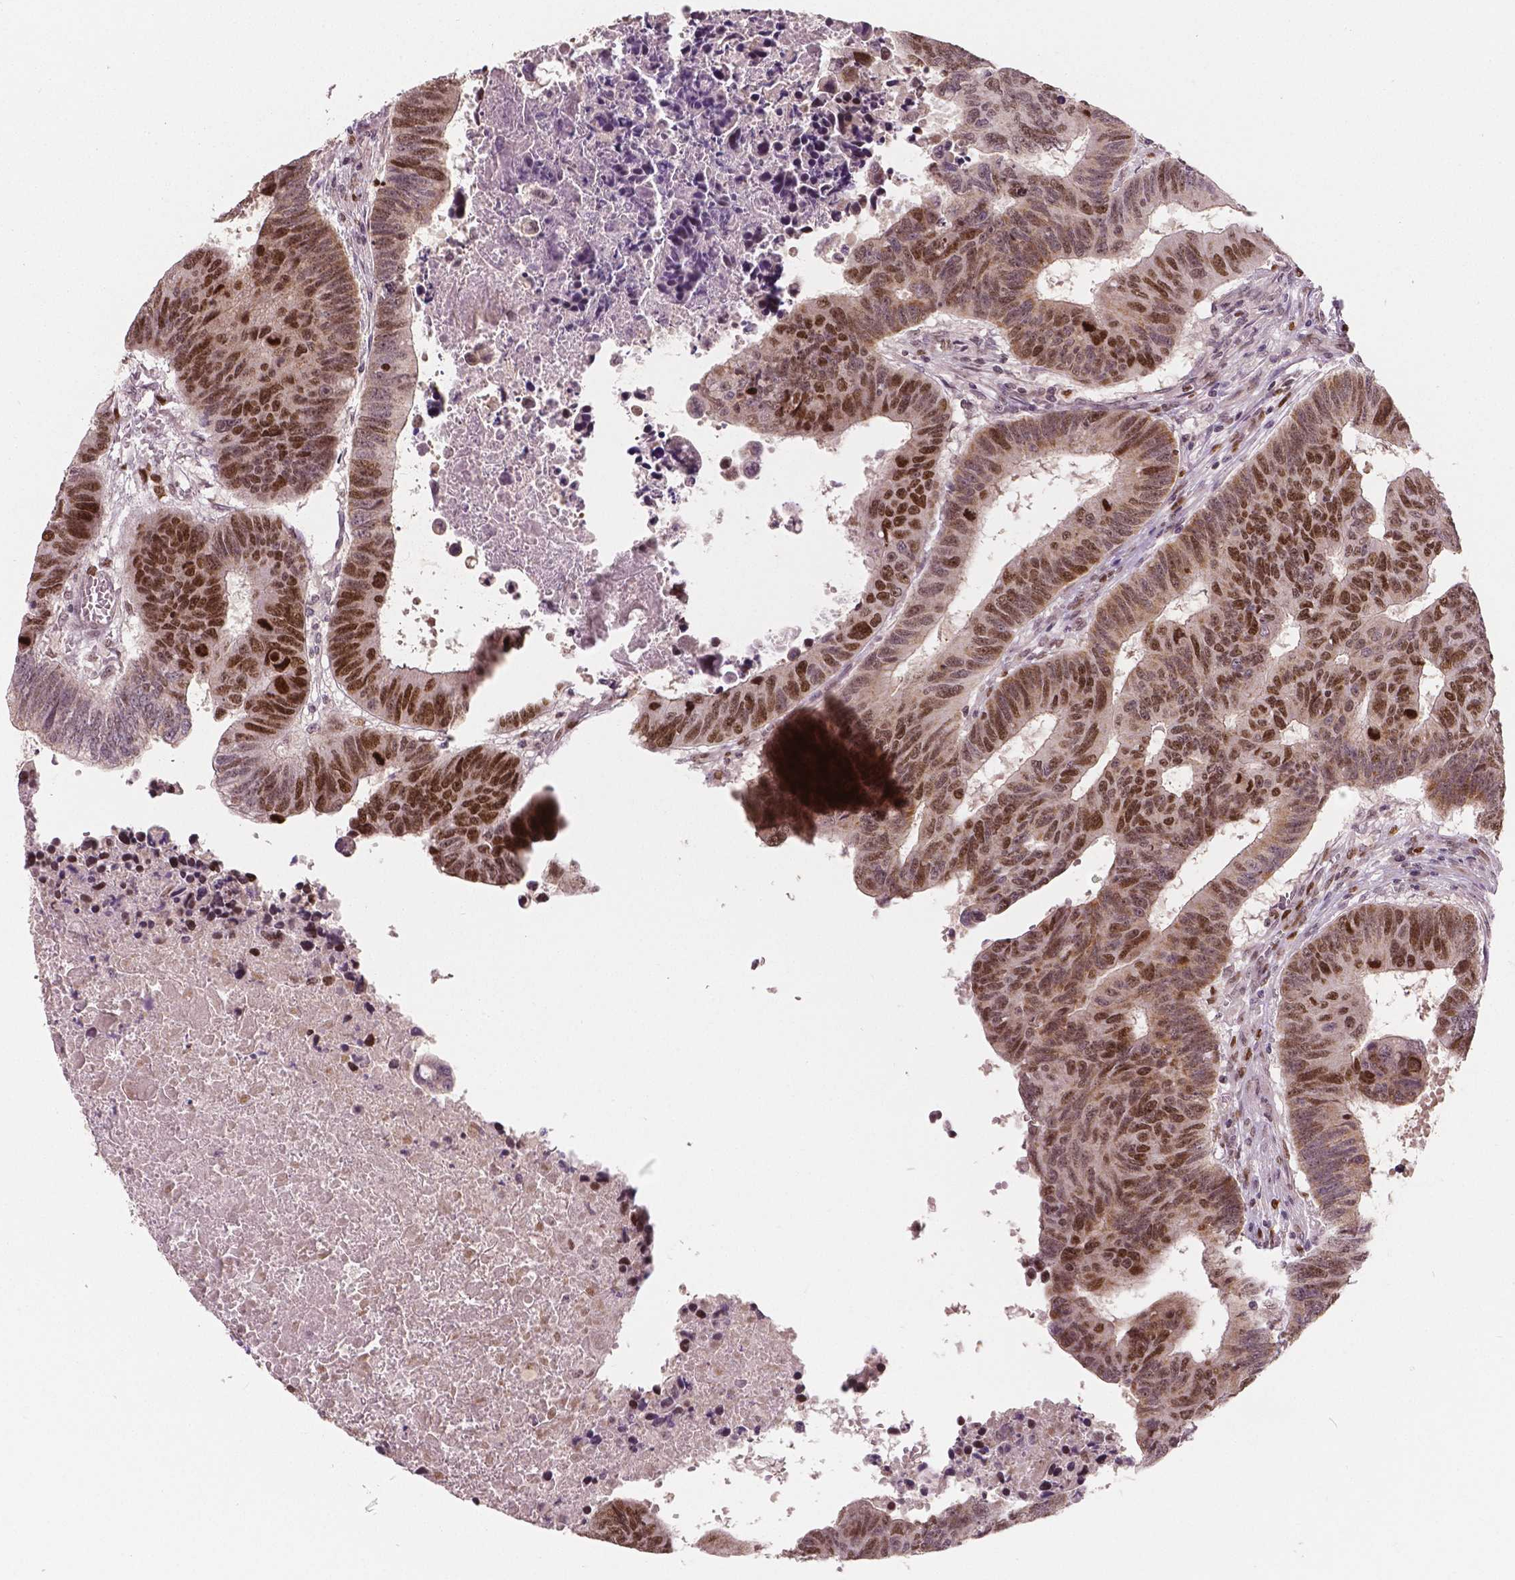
{"staining": {"intensity": "strong", "quantity": "25%-75%", "location": "cytoplasmic/membranous,nuclear"}, "tissue": "colorectal cancer", "cell_type": "Tumor cells", "image_type": "cancer", "snomed": [{"axis": "morphology", "description": "Adenocarcinoma, NOS"}, {"axis": "topography", "description": "Rectum"}], "caption": "Immunohistochemistry (DAB (3,3'-diaminobenzidine)) staining of human colorectal adenocarcinoma shows strong cytoplasmic/membranous and nuclear protein staining in about 25%-75% of tumor cells. The staining was performed using DAB (3,3'-diaminobenzidine), with brown indicating positive protein expression. Nuclei are stained blue with hematoxylin.", "gene": "NSD2", "patient": {"sex": "female", "age": 85}}